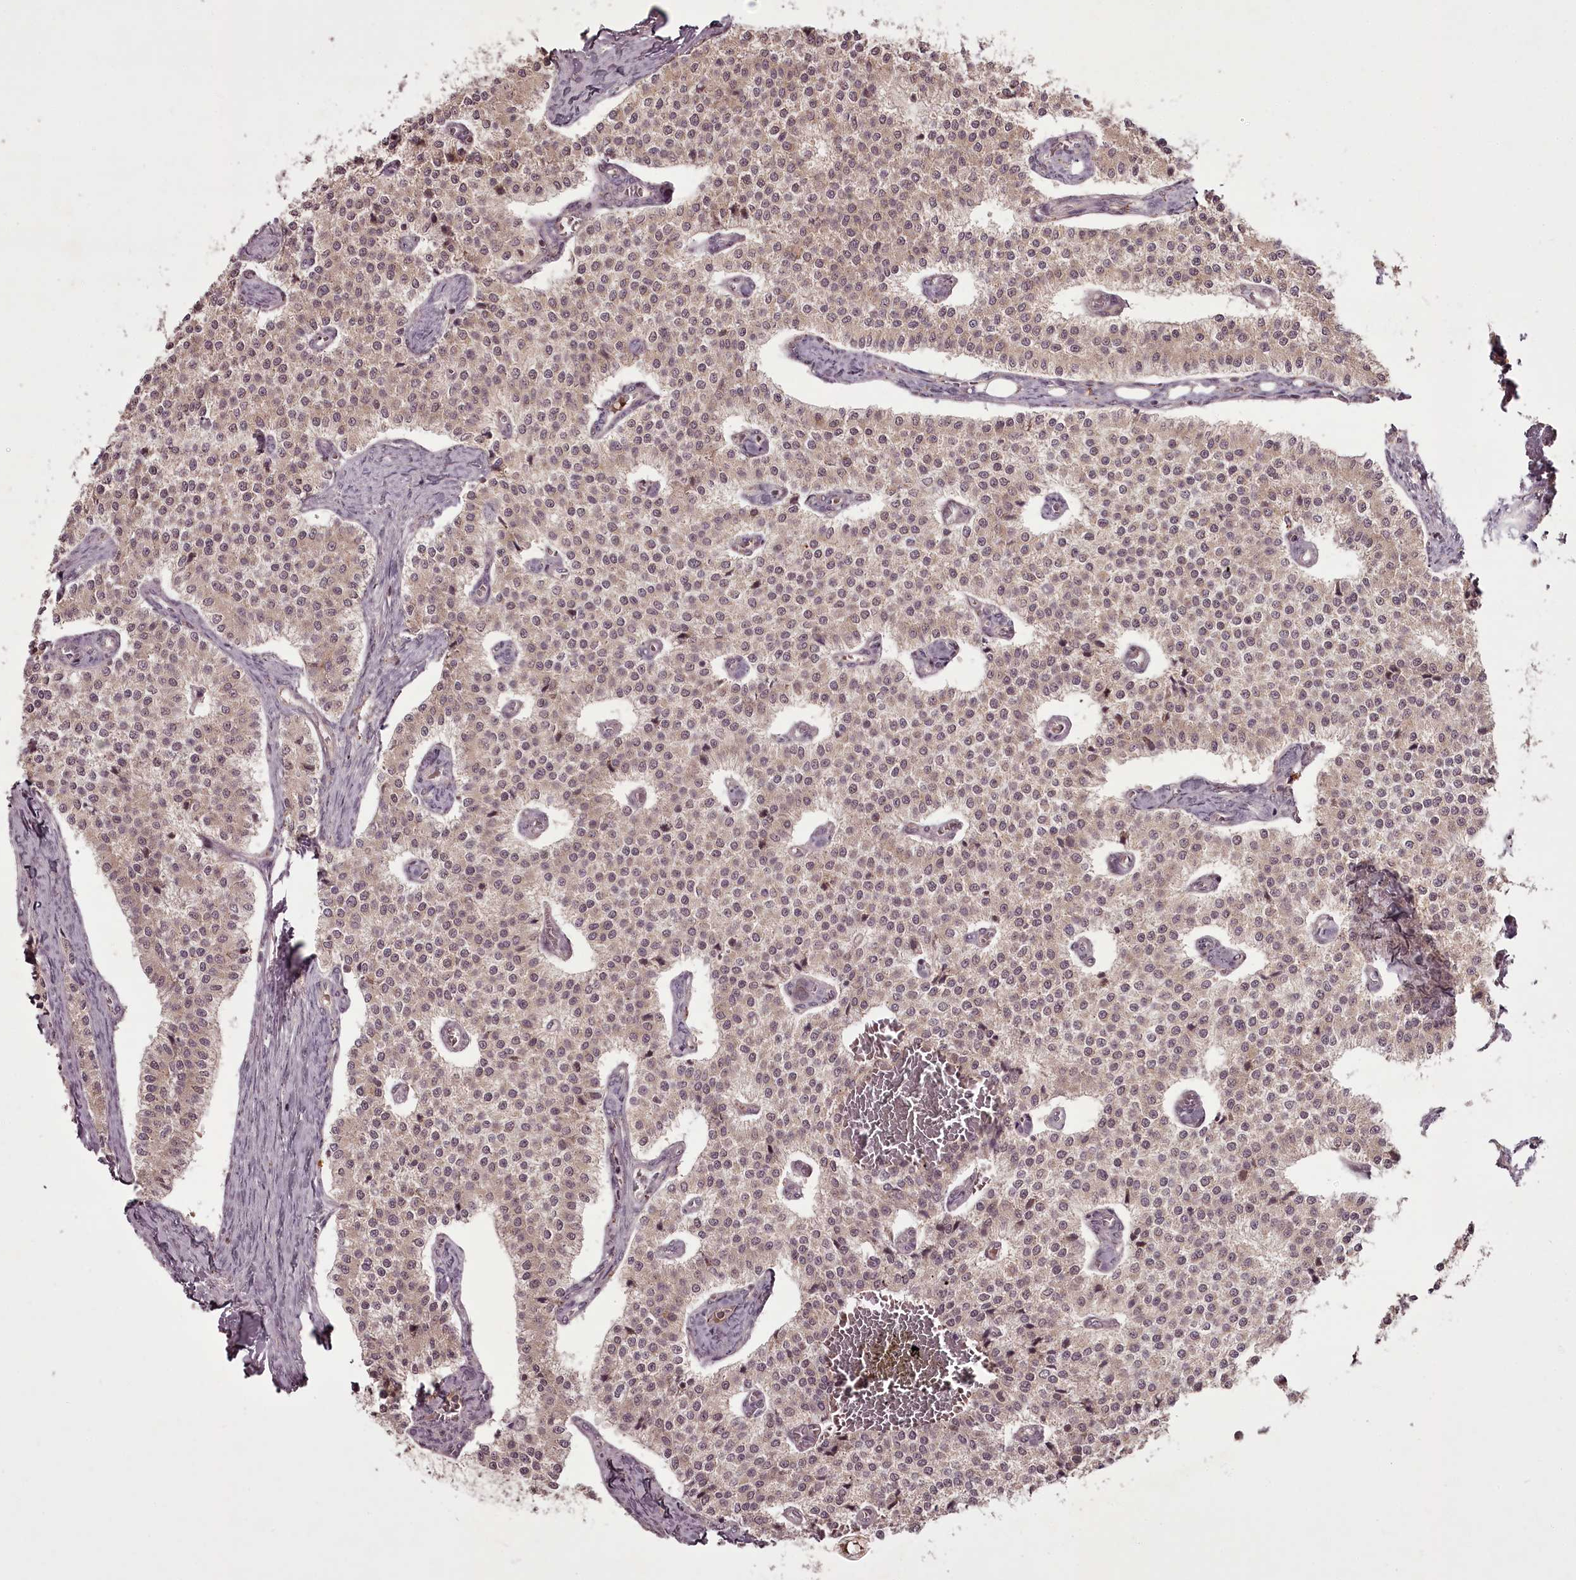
{"staining": {"intensity": "weak", "quantity": ">75%", "location": "nuclear"}, "tissue": "carcinoid", "cell_type": "Tumor cells", "image_type": "cancer", "snomed": [{"axis": "morphology", "description": "Carcinoid, malignant, NOS"}, {"axis": "topography", "description": "Colon"}], "caption": "The image shows staining of malignant carcinoid, revealing weak nuclear protein positivity (brown color) within tumor cells.", "gene": "PCBP2", "patient": {"sex": "female", "age": 52}}